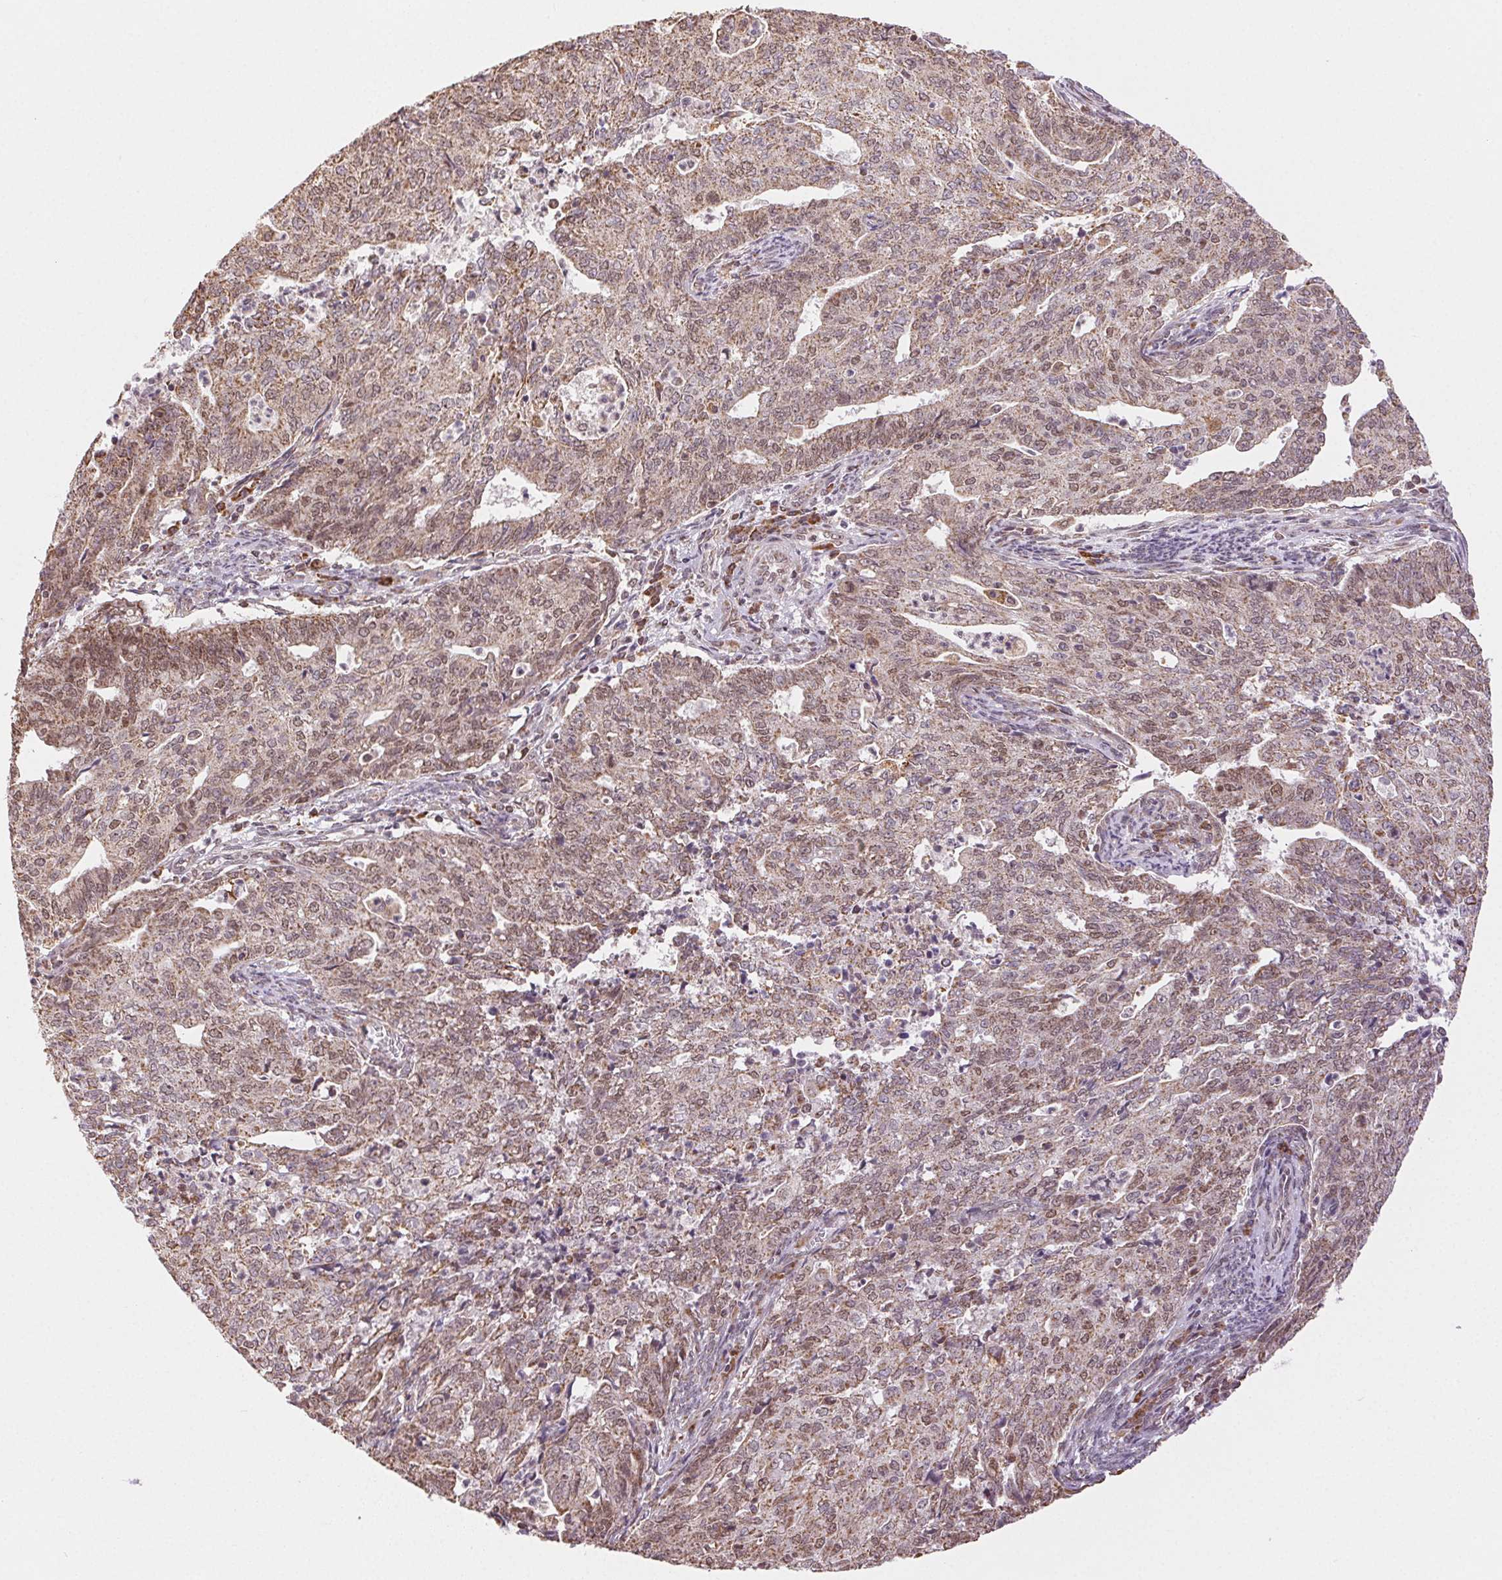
{"staining": {"intensity": "weak", "quantity": "25%-75%", "location": "cytoplasmic/membranous,nuclear"}, "tissue": "endometrial cancer", "cell_type": "Tumor cells", "image_type": "cancer", "snomed": [{"axis": "morphology", "description": "Adenocarcinoma, NOS"}, {"axis": "topography", "description": "Endometrium"}], "caption": "Endometrial cancer tissue reveals weak cytoplasmic/membranous and nuclear positivity in about 25%-75% of tumor cells", "gene": "PIWIL4", "patient": {"sex": "female", "age": 82}}